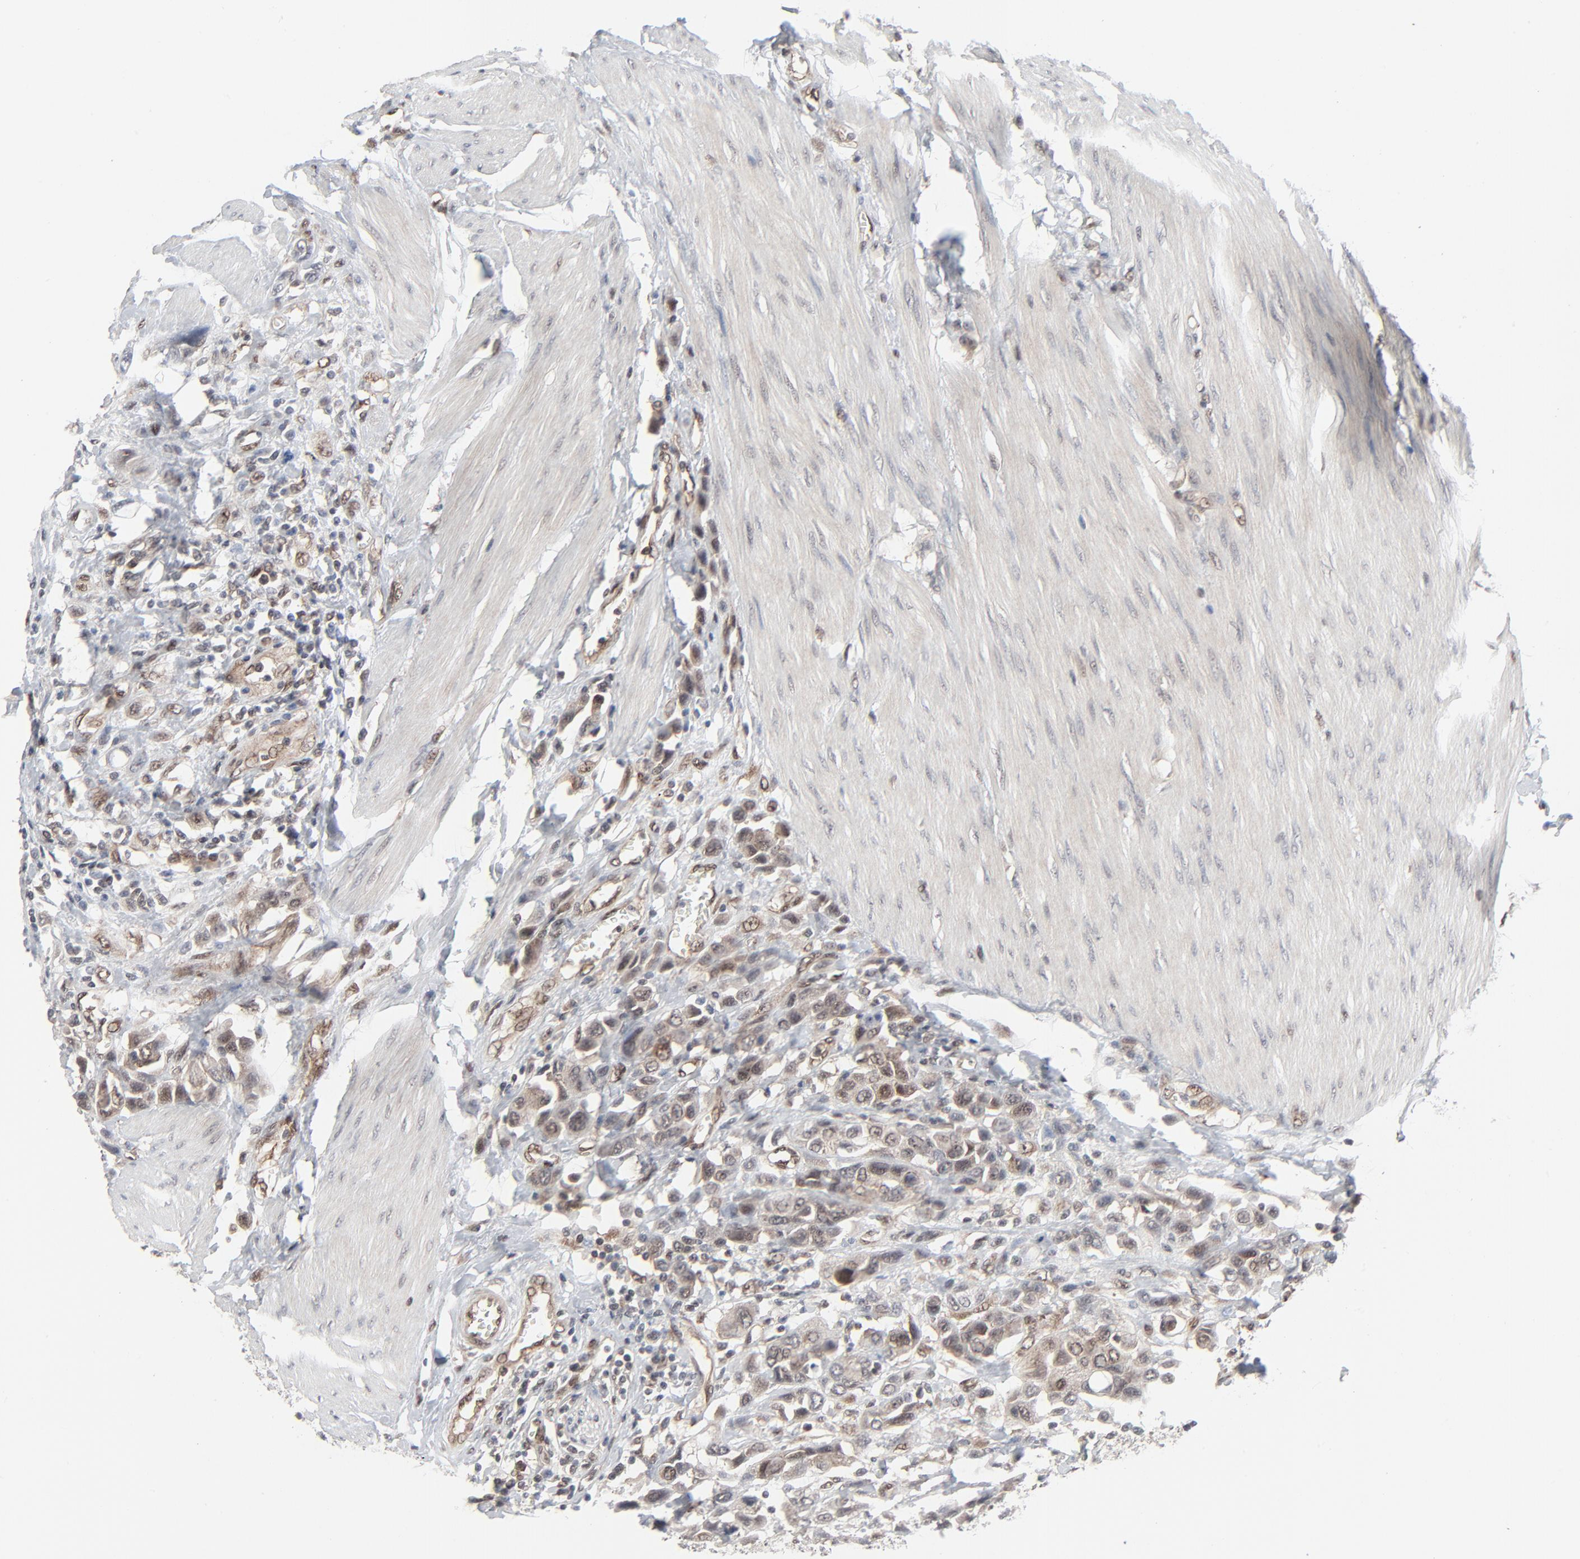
{"staining": {"intensity": "weak", "quantity": ">75%", "location": "cytoplasmic/membranous"}, "tissue": "urothelial cancer", "cell_type": "Tumor cells", "image_type": "cancer", "snomed": [{"axis": "morphology", "description": "Urothelial carcinoma, High grade"}, {"axis": "topography", "description": "Urinary bladder"}], "caption": "High-power microscopy captured an immunohistochemistry image of urothelial cancer, revealing weak cytoplasmic/membranous positivity in about >75% of tumor cells.", "gene": "AKT1", "patient": {"sex": "male", "age": 50}}